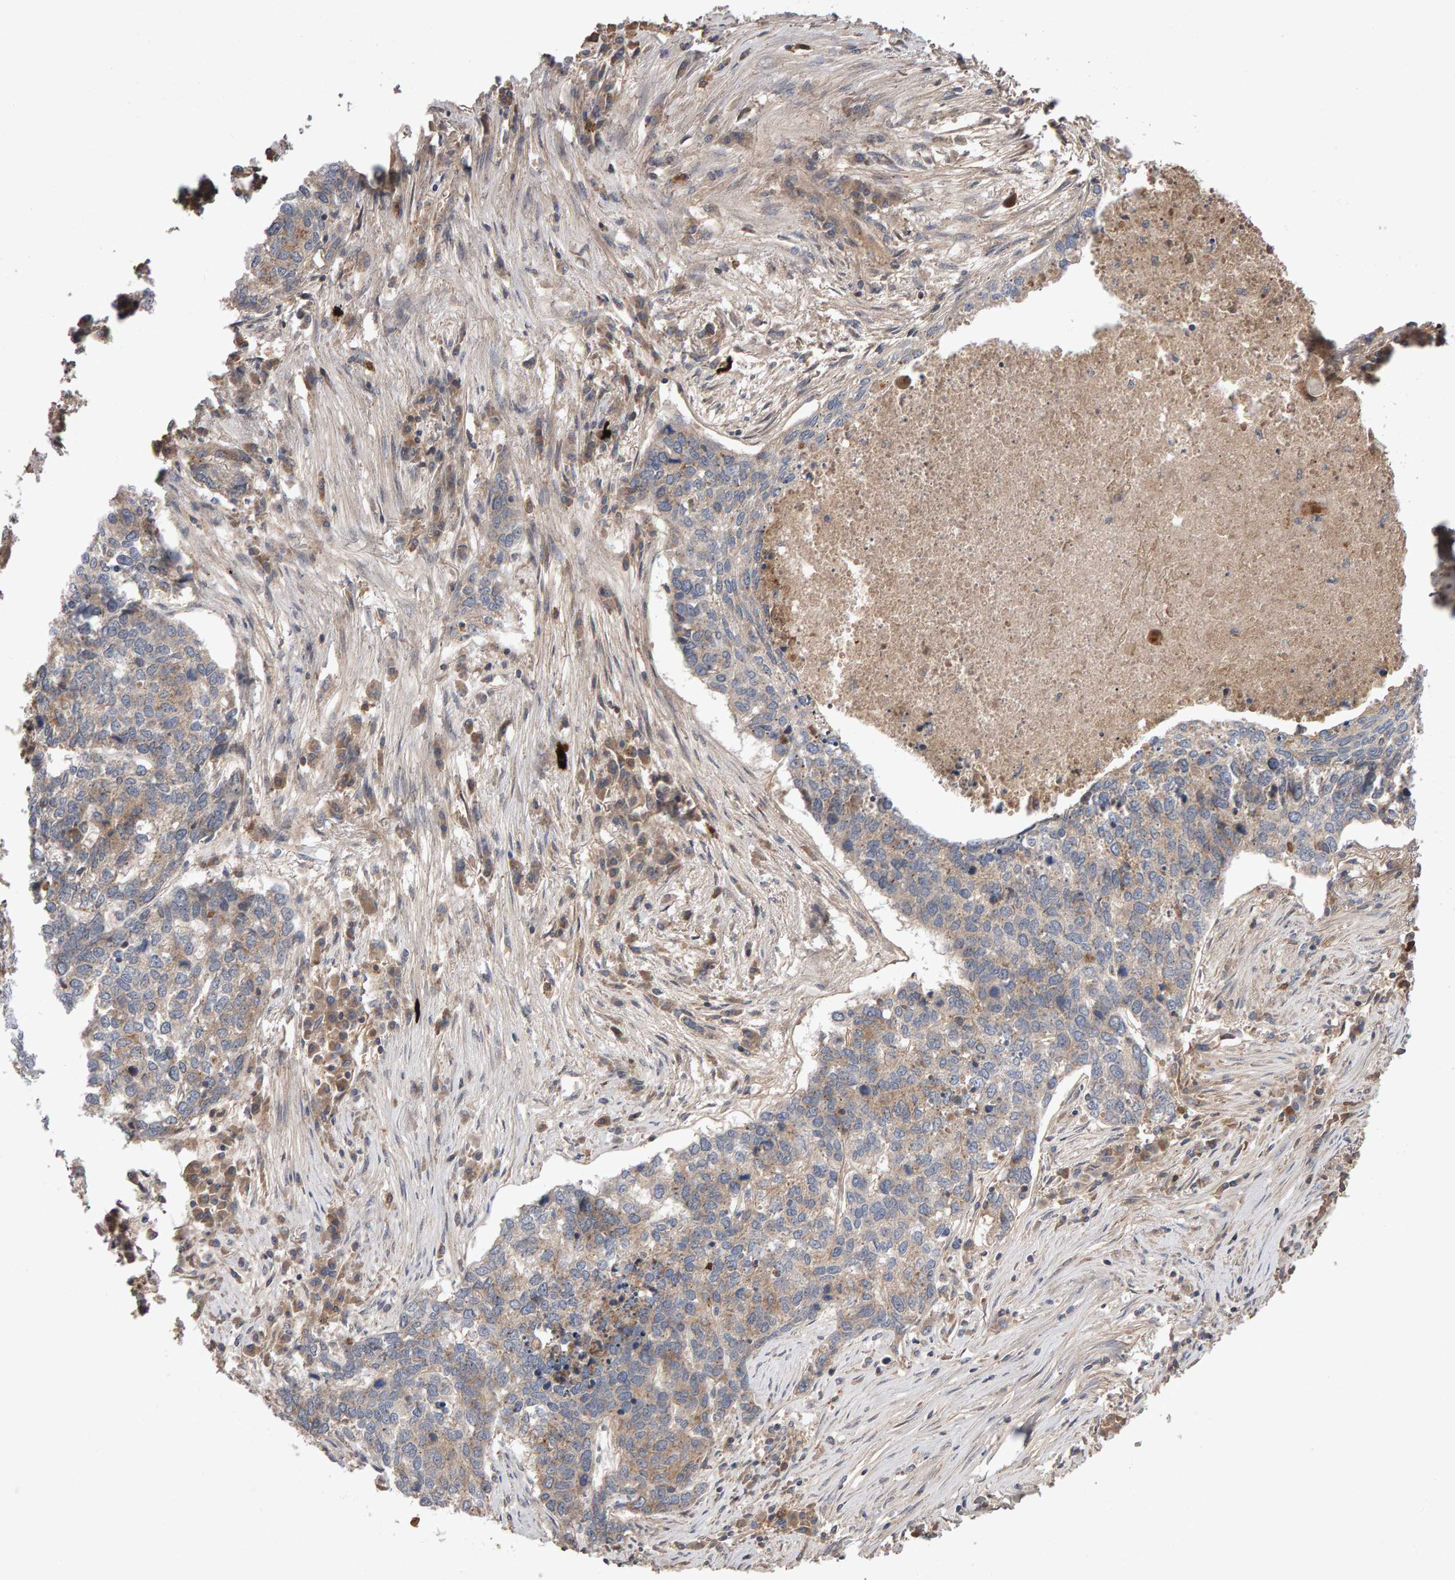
{"staining": {"intensity": "weak", "quantity": "25%-75%", "location": "cytoplasmic/membranous"}, "tissue": "lung cancer", "cell_type": "Tumor cells", "image_type": "cancer", "snomed": [{"axis": "morphology", "description": "Squamous cell carcinoma, NOS"}, {"axis": "topography", "description": "Lung"}], "caption": "The photomicrograph reveals a brown stain indicating the presence of a protein in the cytoplasmic/membranous of tumor cells in lung cancer.", "gene": "PGS1", "patient": {"sex": "female", "age": 63}}